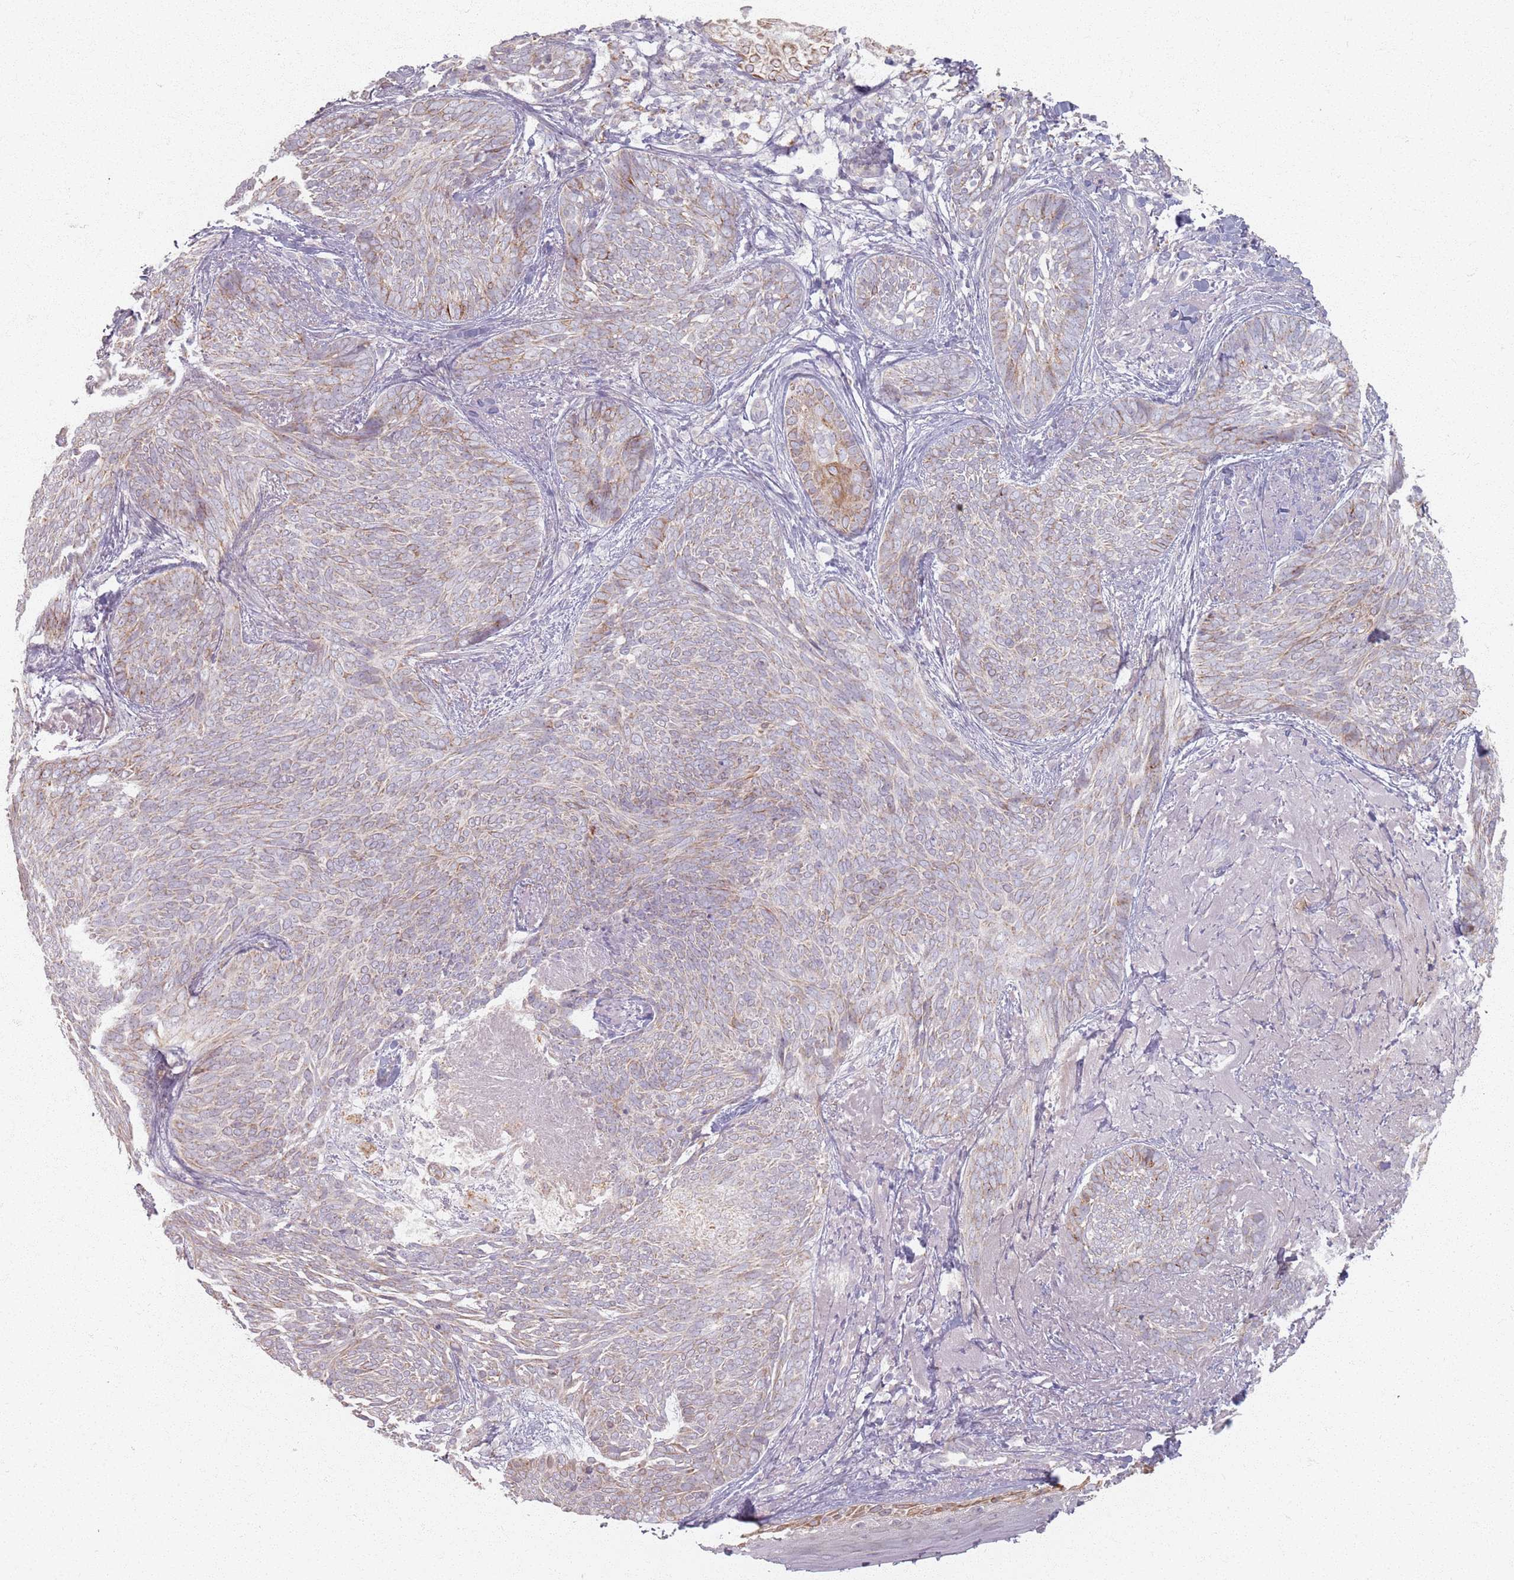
{"staining": {"intensity": "weak", "quantity": "25%-75%", "location": "cytoplasmic/membranous"}, "tissue": "skin cancer", "cell_type": "Tumor cells", "image_type": "cancer", "snomed": [{"axis": "morphology", "description": "Basal cell carcinoma"}, {"axis": "topography", "description": "Skin"}], "caption": "Basal cell carcinoma (skin) stained with immunohistochemistry demonstrates weak cytoplasmic/membranous positivity in about 25%-75% of tumor cells. The staining was performed using DAB to visualize the protein expression in brown, while the nuclei were stained in blue with hematoxylin (Magnification: 20x).", "gene": "PKD2L2", "patient": {"sex": "female", "age": 86}}